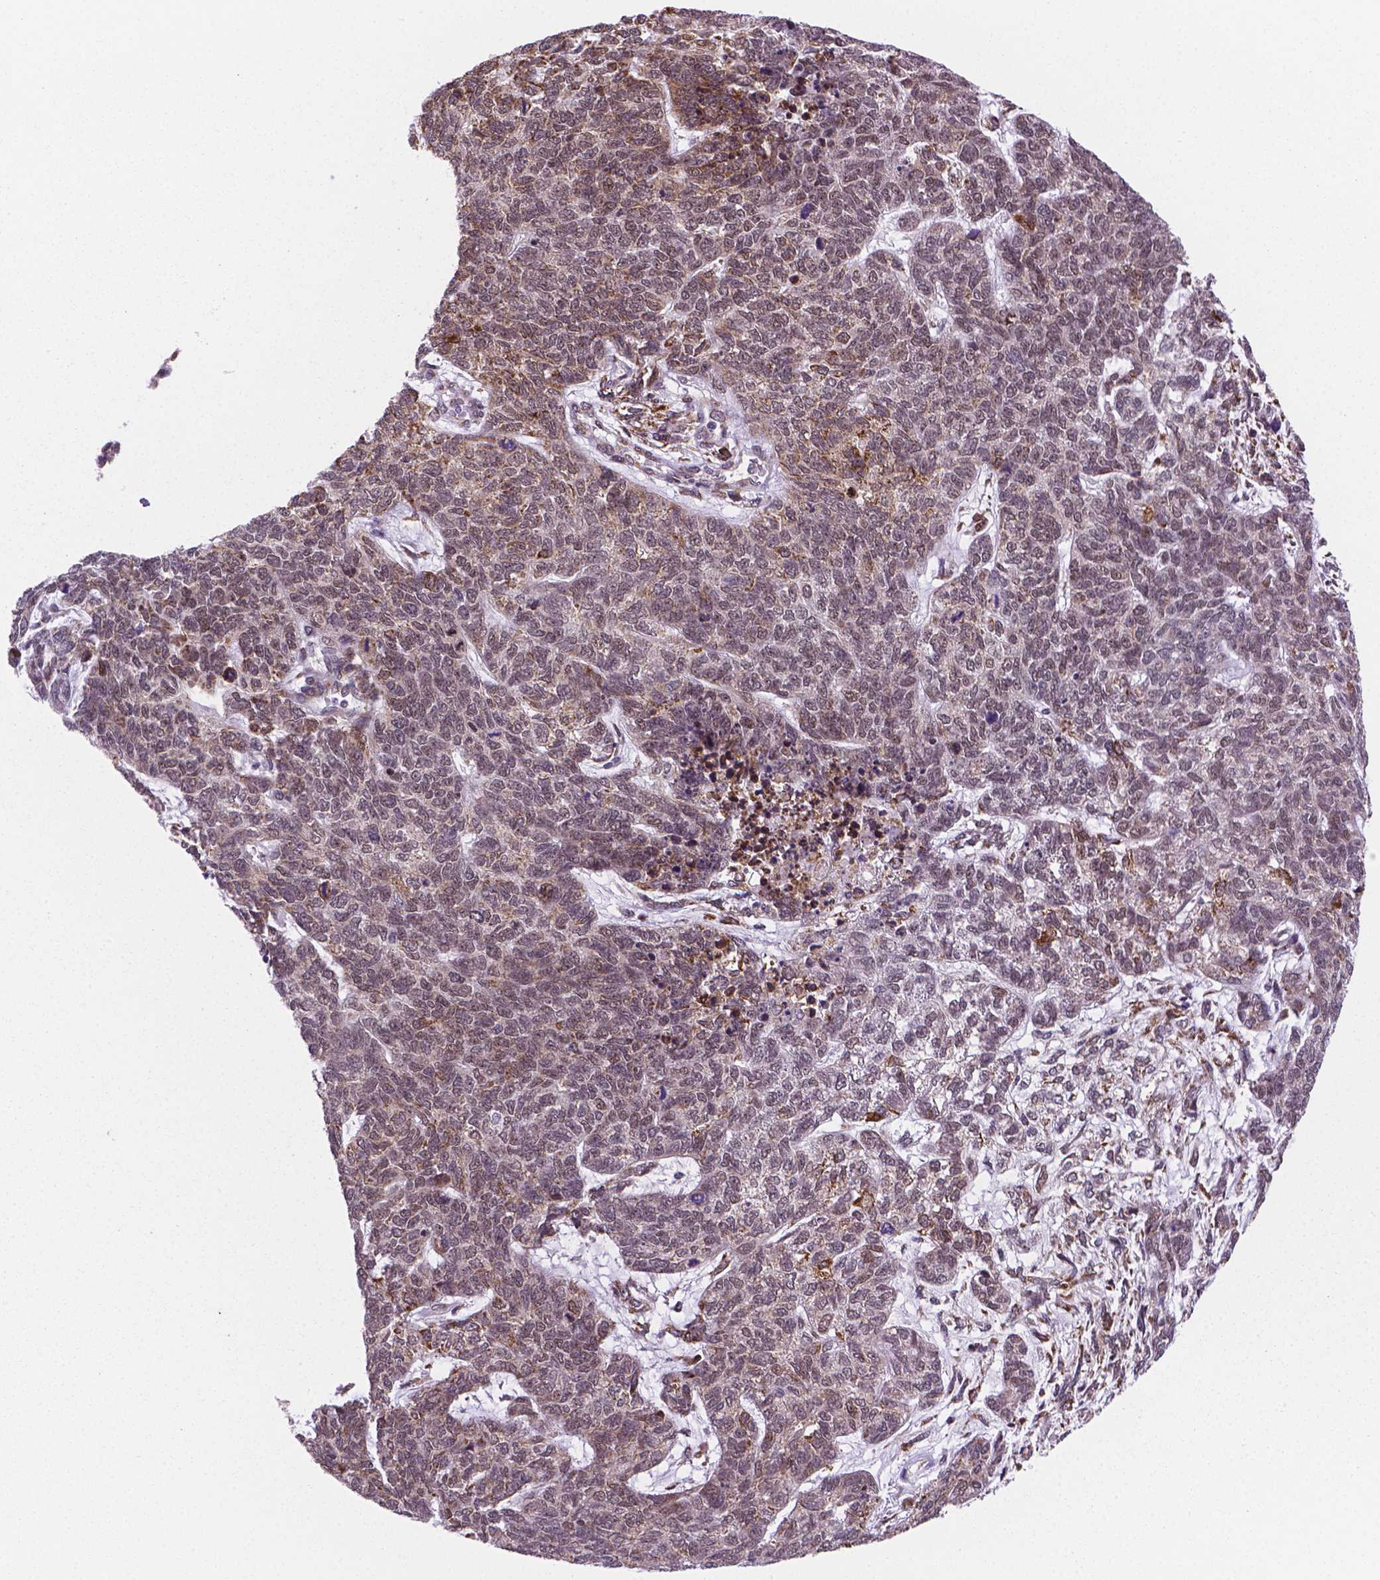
{"staining": {"intensity": "moderate", "quantity": "25%-75%", "location": "cytoplasmic/membranous"}, "tissue": "cervical cancer", "cell_type": "Tumor cells", "image_type": "cancer", "snomed": [{"axis": "morphology", "description": "Squamous cell carcinoma, NOS"}, {"axis": "topography", "description": "Cervix"}], "caption": "A brown stain shows moderate cytoplasmic/membranous staining of a protein in cervical cancer (squamous cell carcinoma) tumor cells. The staining was performed using DAB to visualize the protein expression in brown, while the nuclei were stained in blue with hematoxylin (Magnification: 20x).", "gene": "FNIP1", "patient": {"sex": "female", "age": 63}}